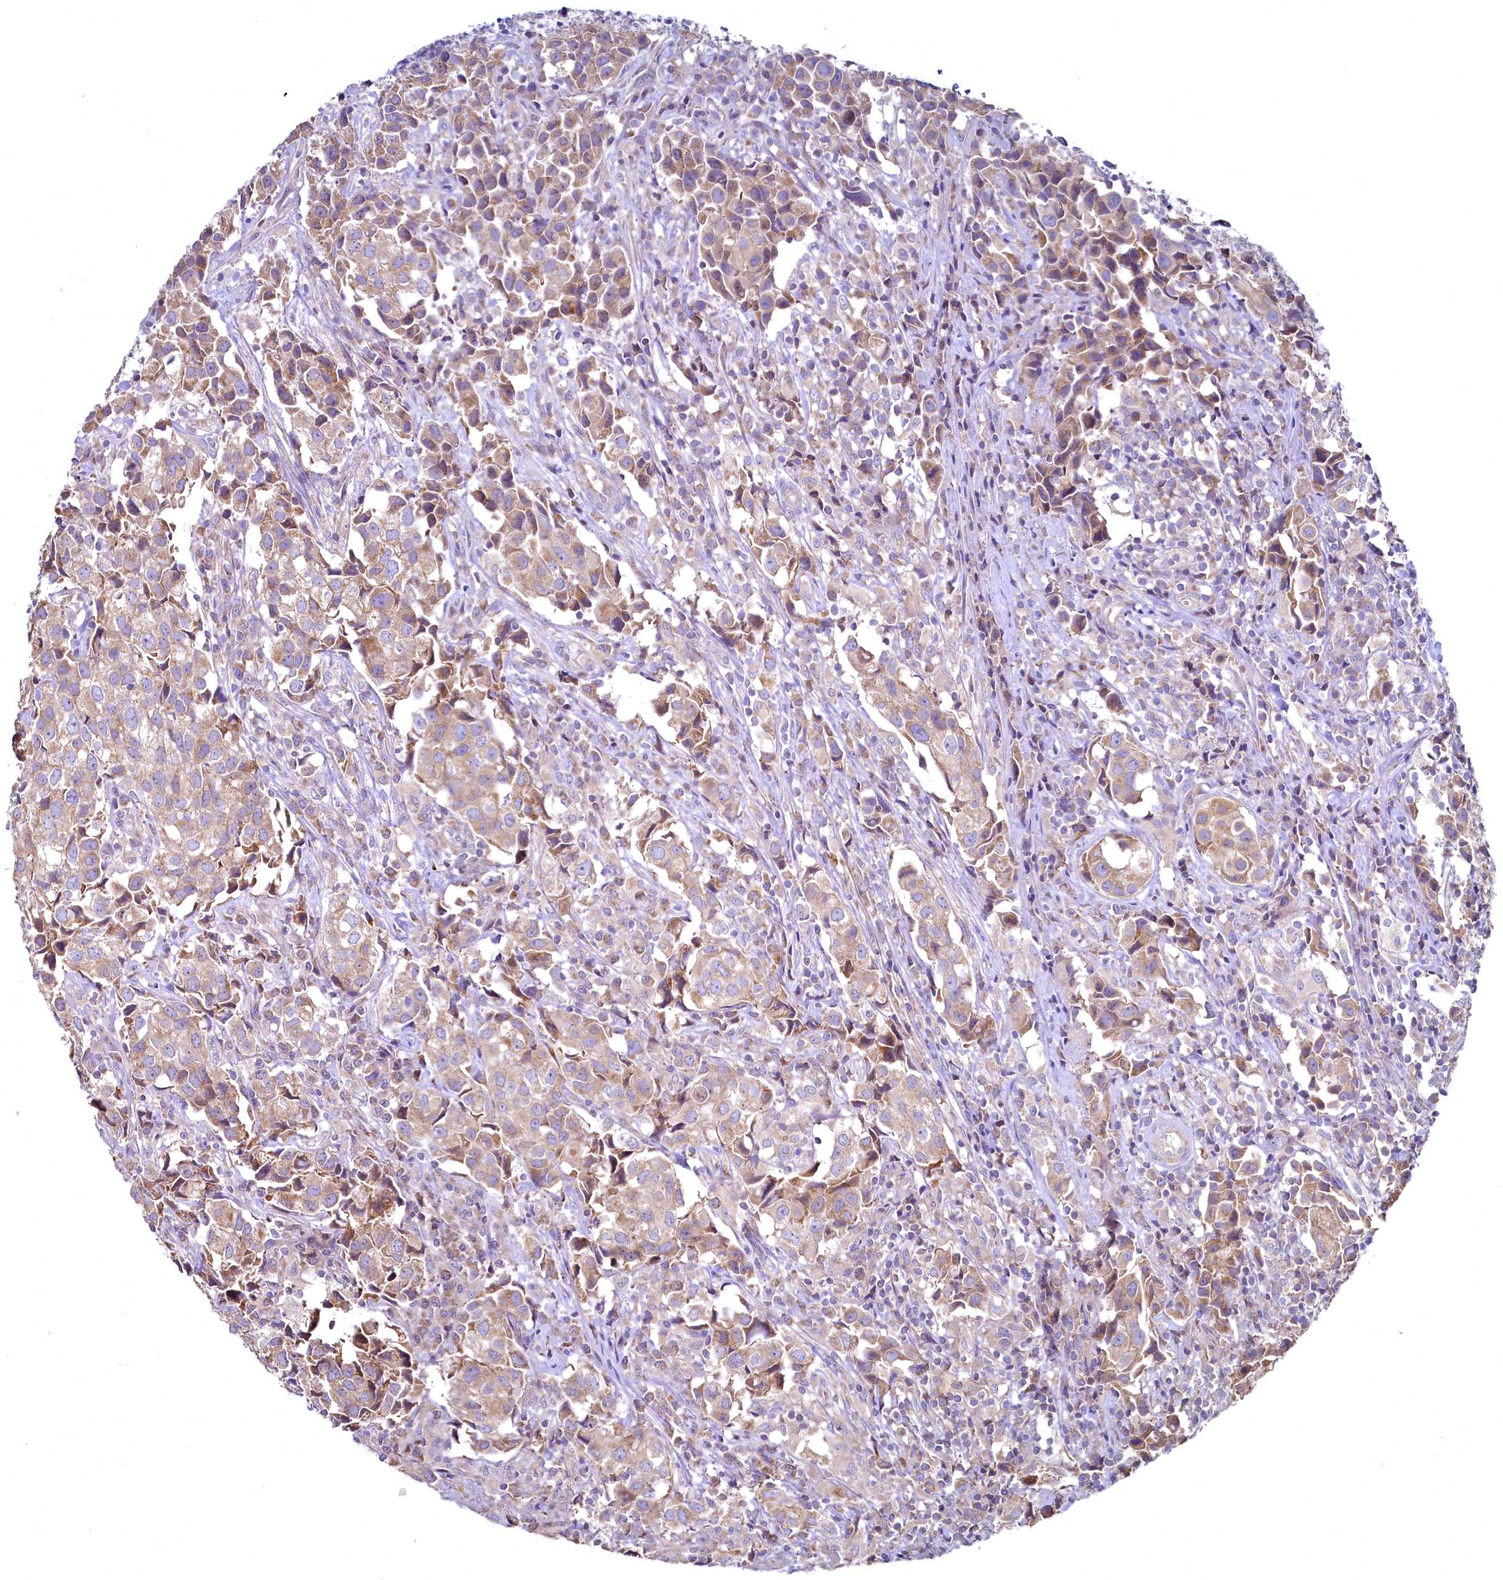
{"staining": {"intensity": "weak", "quantity": ">75%", "location": "cytoplasmic/membranous"}, "tissue": "urothelial cancer", "cell_type": "Tumor cells", "image_type": "cancer", "snomed": [{"axis": "morphology", "description": "Urothelial carcinoma, High grade"}, {"axis": "topography", "description": "Urinary bladder"}], "caption": "Immunohistochemical staining of urothelial cancer demonstrates weak cytoplasmic/membranous protein staining in about >75% of tumor cells.", "gene": "MRPL57", "patient": {"sex": "female", "age": 75}}